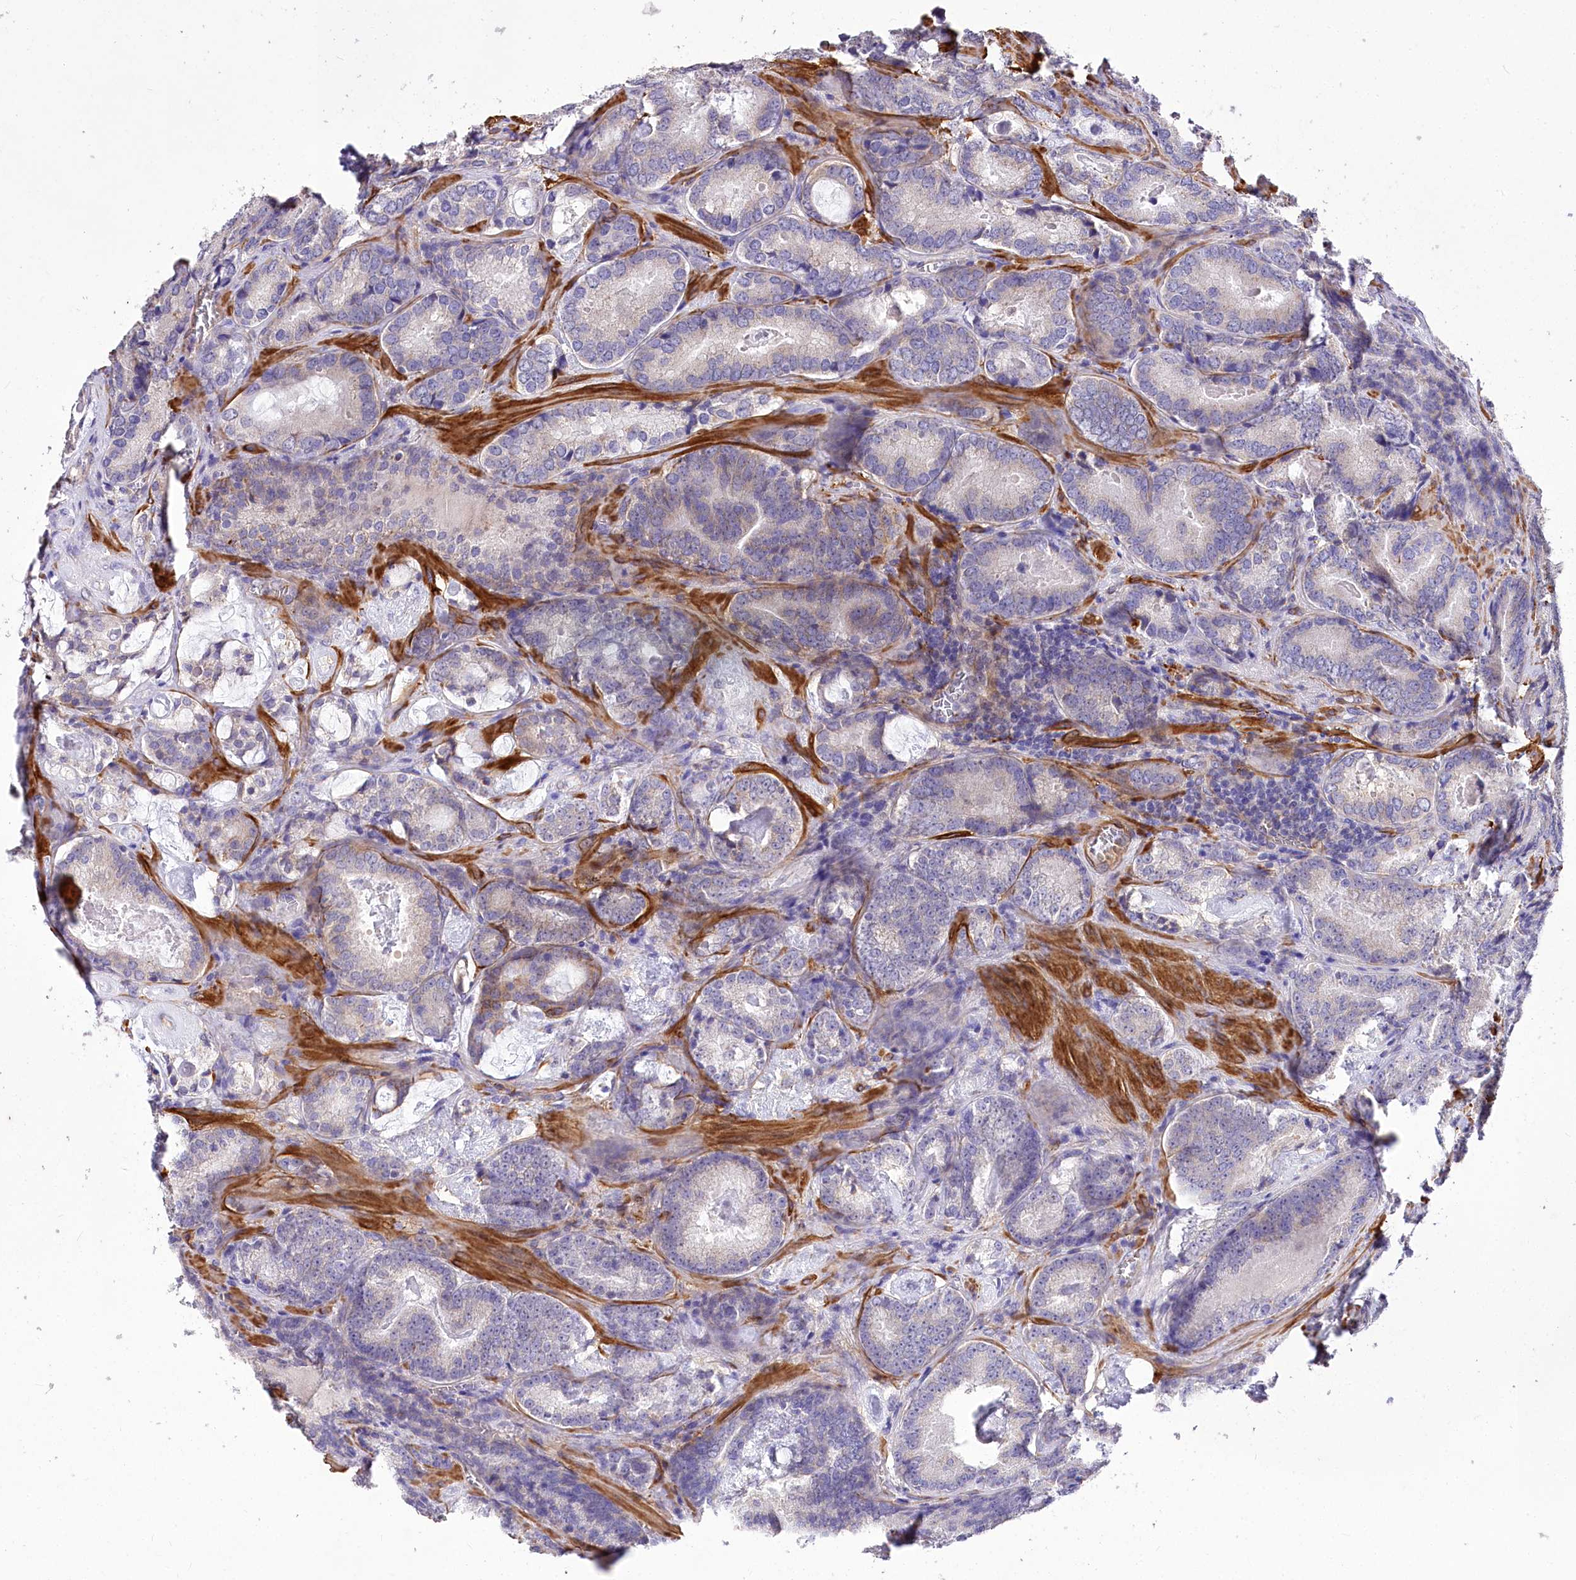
{"staining": {"intensity": "weak", "quantity": "<25%", "location": "cytoplasmic/membranous"}, "tissue": "prostate cancer", "cell_type": "Tumor cells", "image_type": "cancer", "snomed": [{"axis": "morphology", "description": "Adenocarcinoma, Low grade"}, {"axis": "topography", "description": "Prostate"}], "caption": "Tumor cells show no significant positivity in prostate cancer (low-grade adenocarcinoma). The staining was performed using DAB to visualize the protein expression in brown, while the nuclei were stained in blue with hematoxylin (Magnification: 20x).", "gene": "RDH16", "patient": {"sex": "male", "age": 60}}